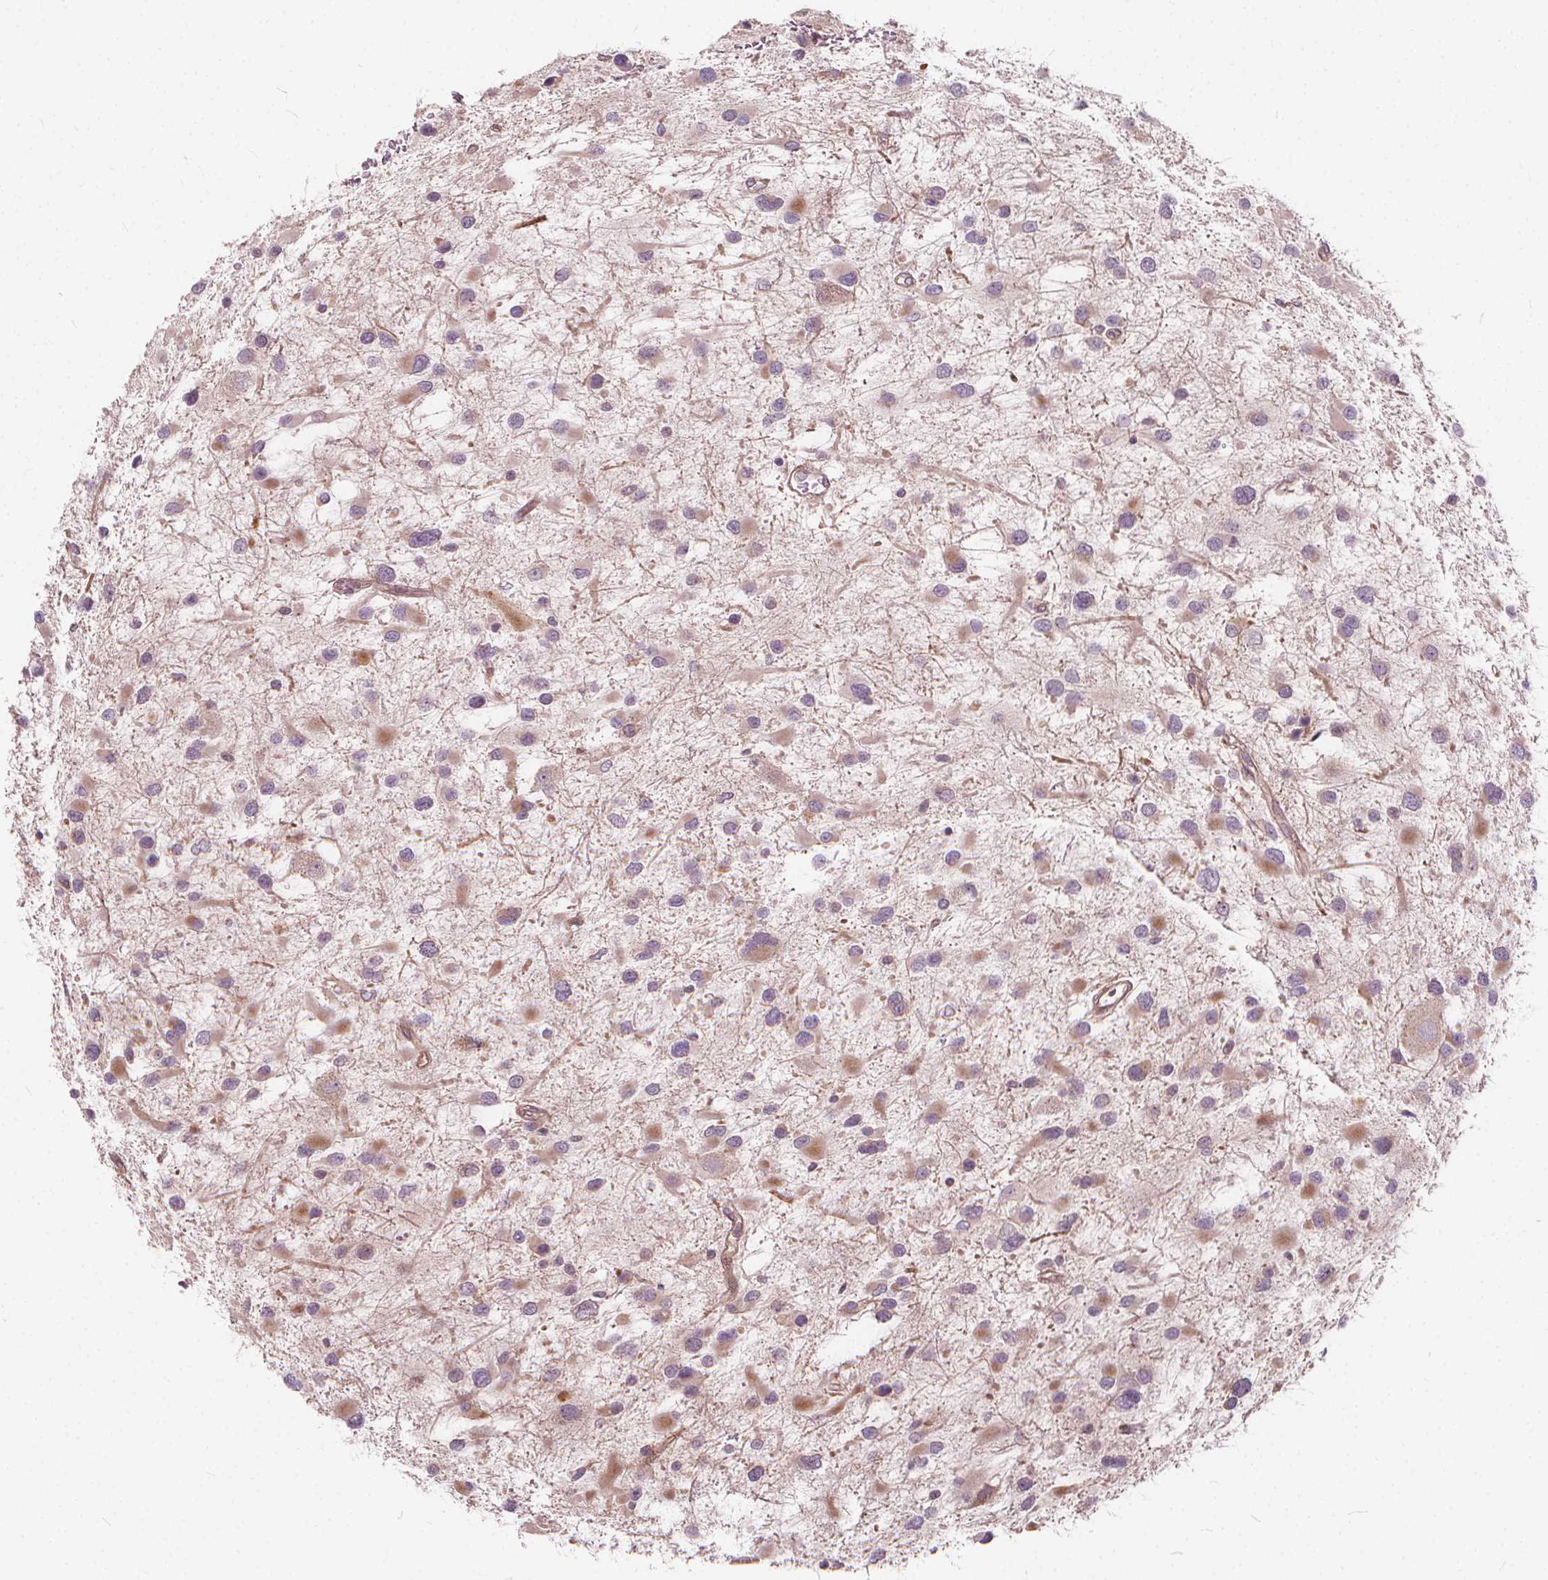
{"staining": {"intensity": "negative", "quantity": "none", "location": "none"}, "tissue": "glioma", "cell_type": "Tumor cells", "image_type": "cancer", "snomed": [{"axis": "morphology", "description": "Glioma, malignant, Low grade"}, {"axis": "topography", "description": "Brain"}], "caption": "Protein analysis of malignant glioma (low-grade) reveals no significant positivity in tumor cells.", "gene": "INPP5E", "patient": {"sex": "female", "age": 32}}